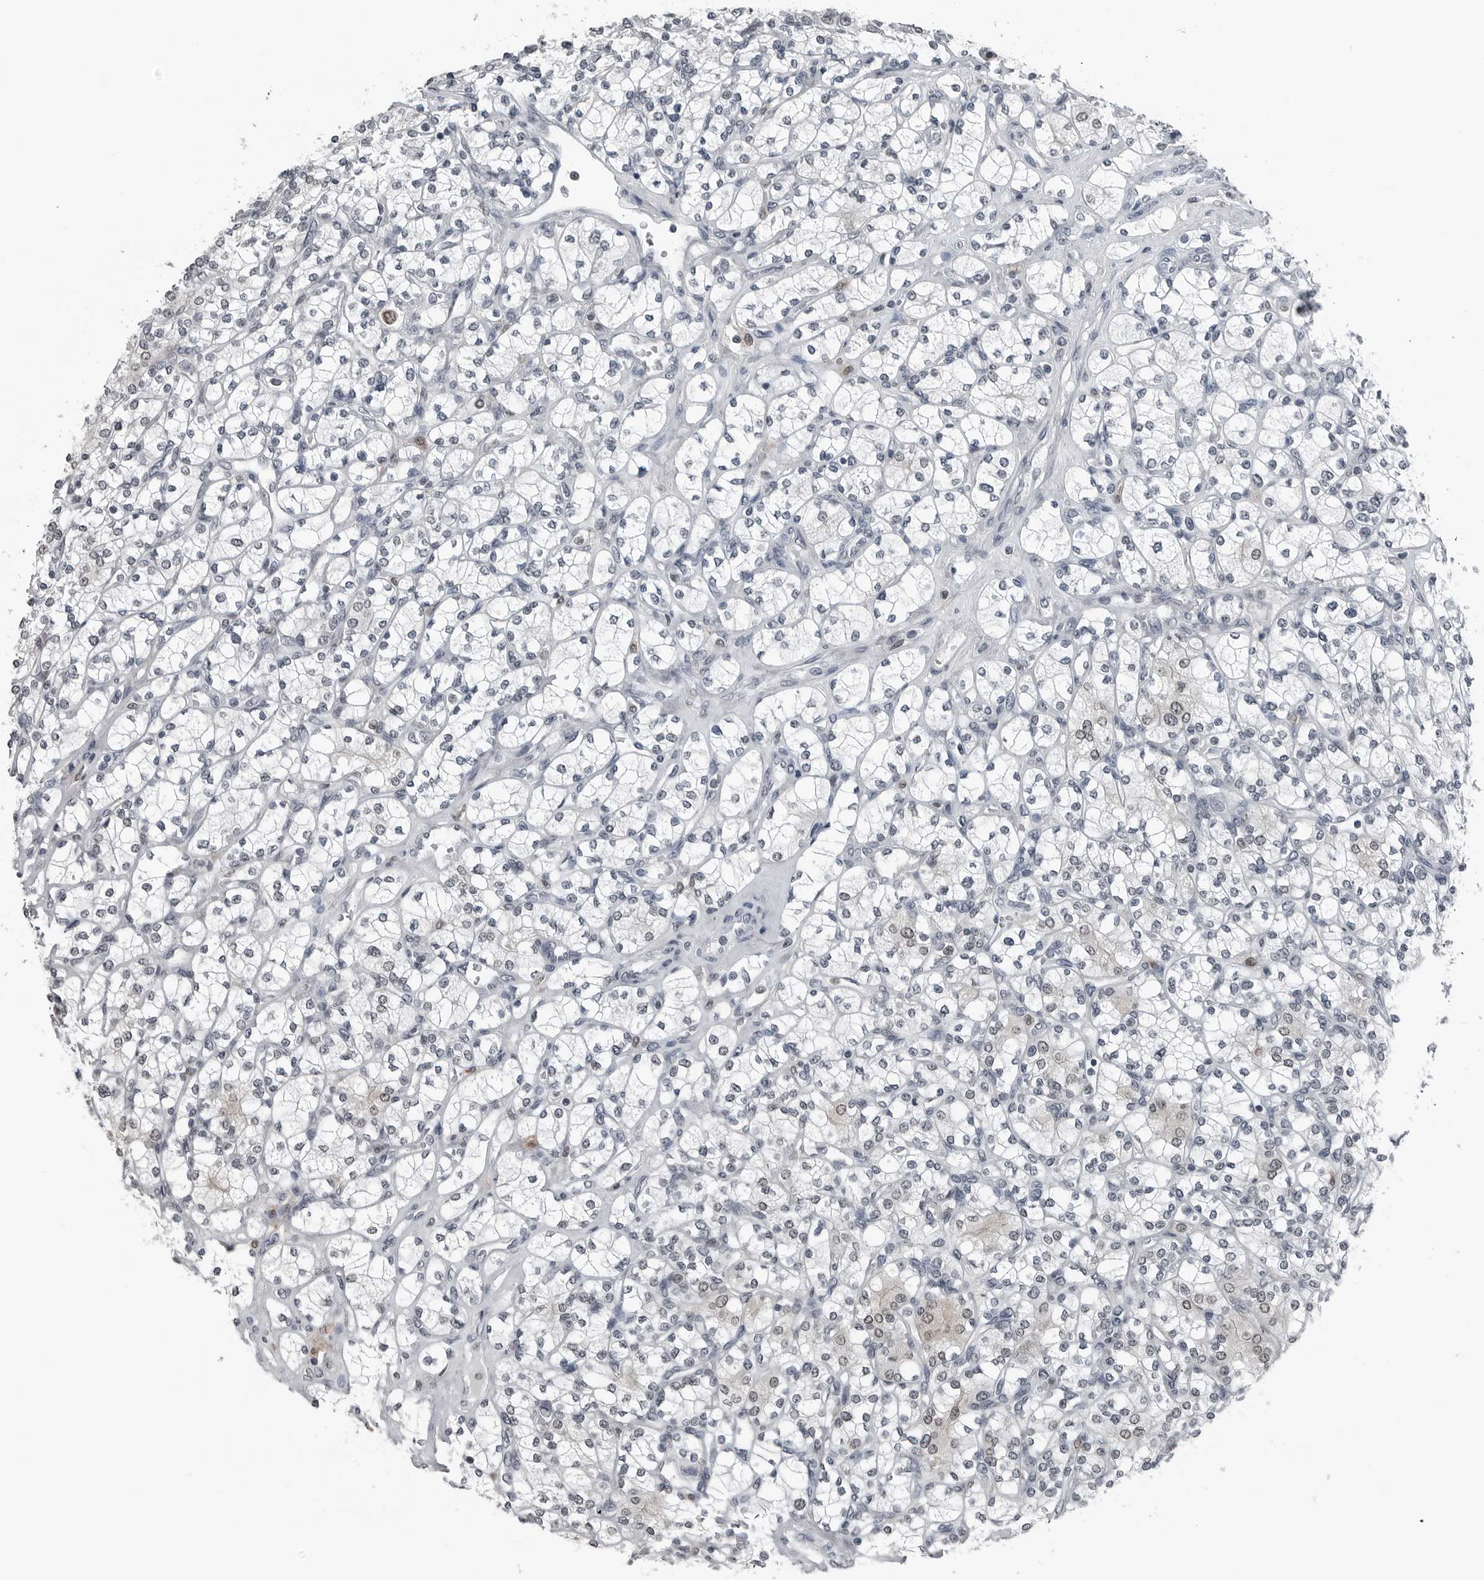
{"staining": {"intensity": "weak", "quantity": "<25%", "location": "nuclear"}, "tissue": "renal cancer", "cell_type": "Tumor cells", "image_type": "cancer", "snomed": [{"axis": "morphology", "description": "Adenocarcinoma, NOS"}, {"axis": "topography", "description": "Kidney"}], "caption": "The IHC photomicrograph has no significant expression in tumor cells of adenocarcinoma (renal) tissue.", "gene": "AKR1A1", "patient": {"sex": "male", "age": 77}}